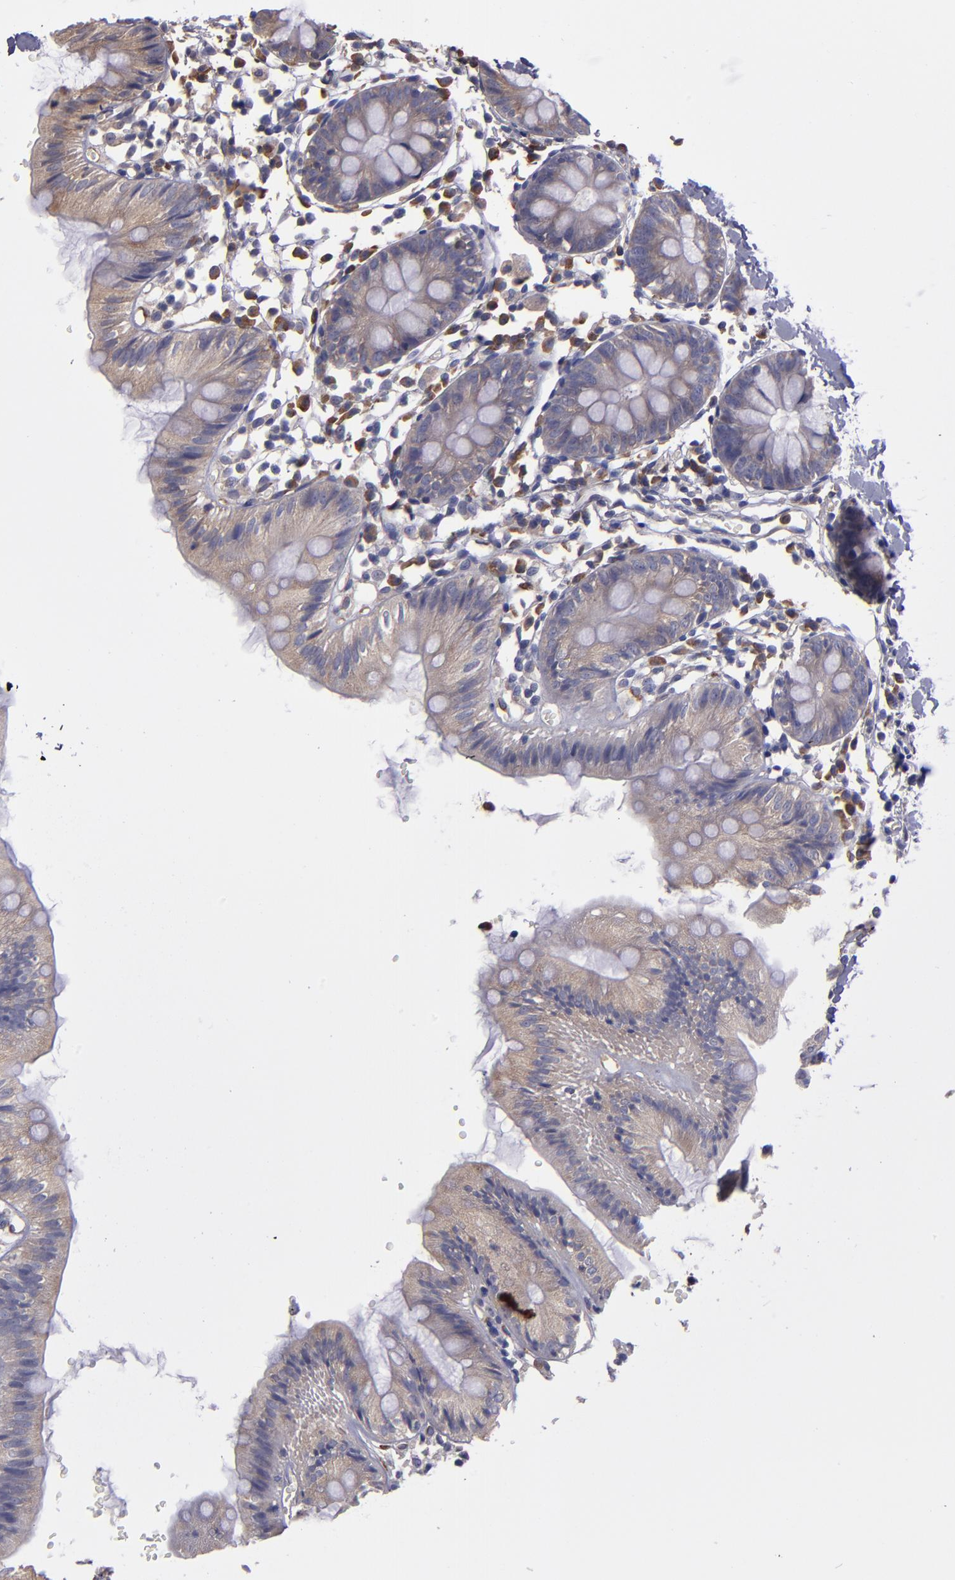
{"staining": {"intensity": "weak", "quantity": "<25%", "location": "cytoplasmic/membranous"}, "tissue": "colon", "cell_type": "Endothelial cells", "image_type": "normal", "snomed": [{"axis": "morphology", "description": "Normal tissue, NOS"}, {"axis": "topography", "description": "Colon"}], "caption": "Immunohistochemistry (IHC) of normal human colon shows no expression in endothelial cells.", "gene": "CARS1", "patient": {"sex": "male", "age": 14}}